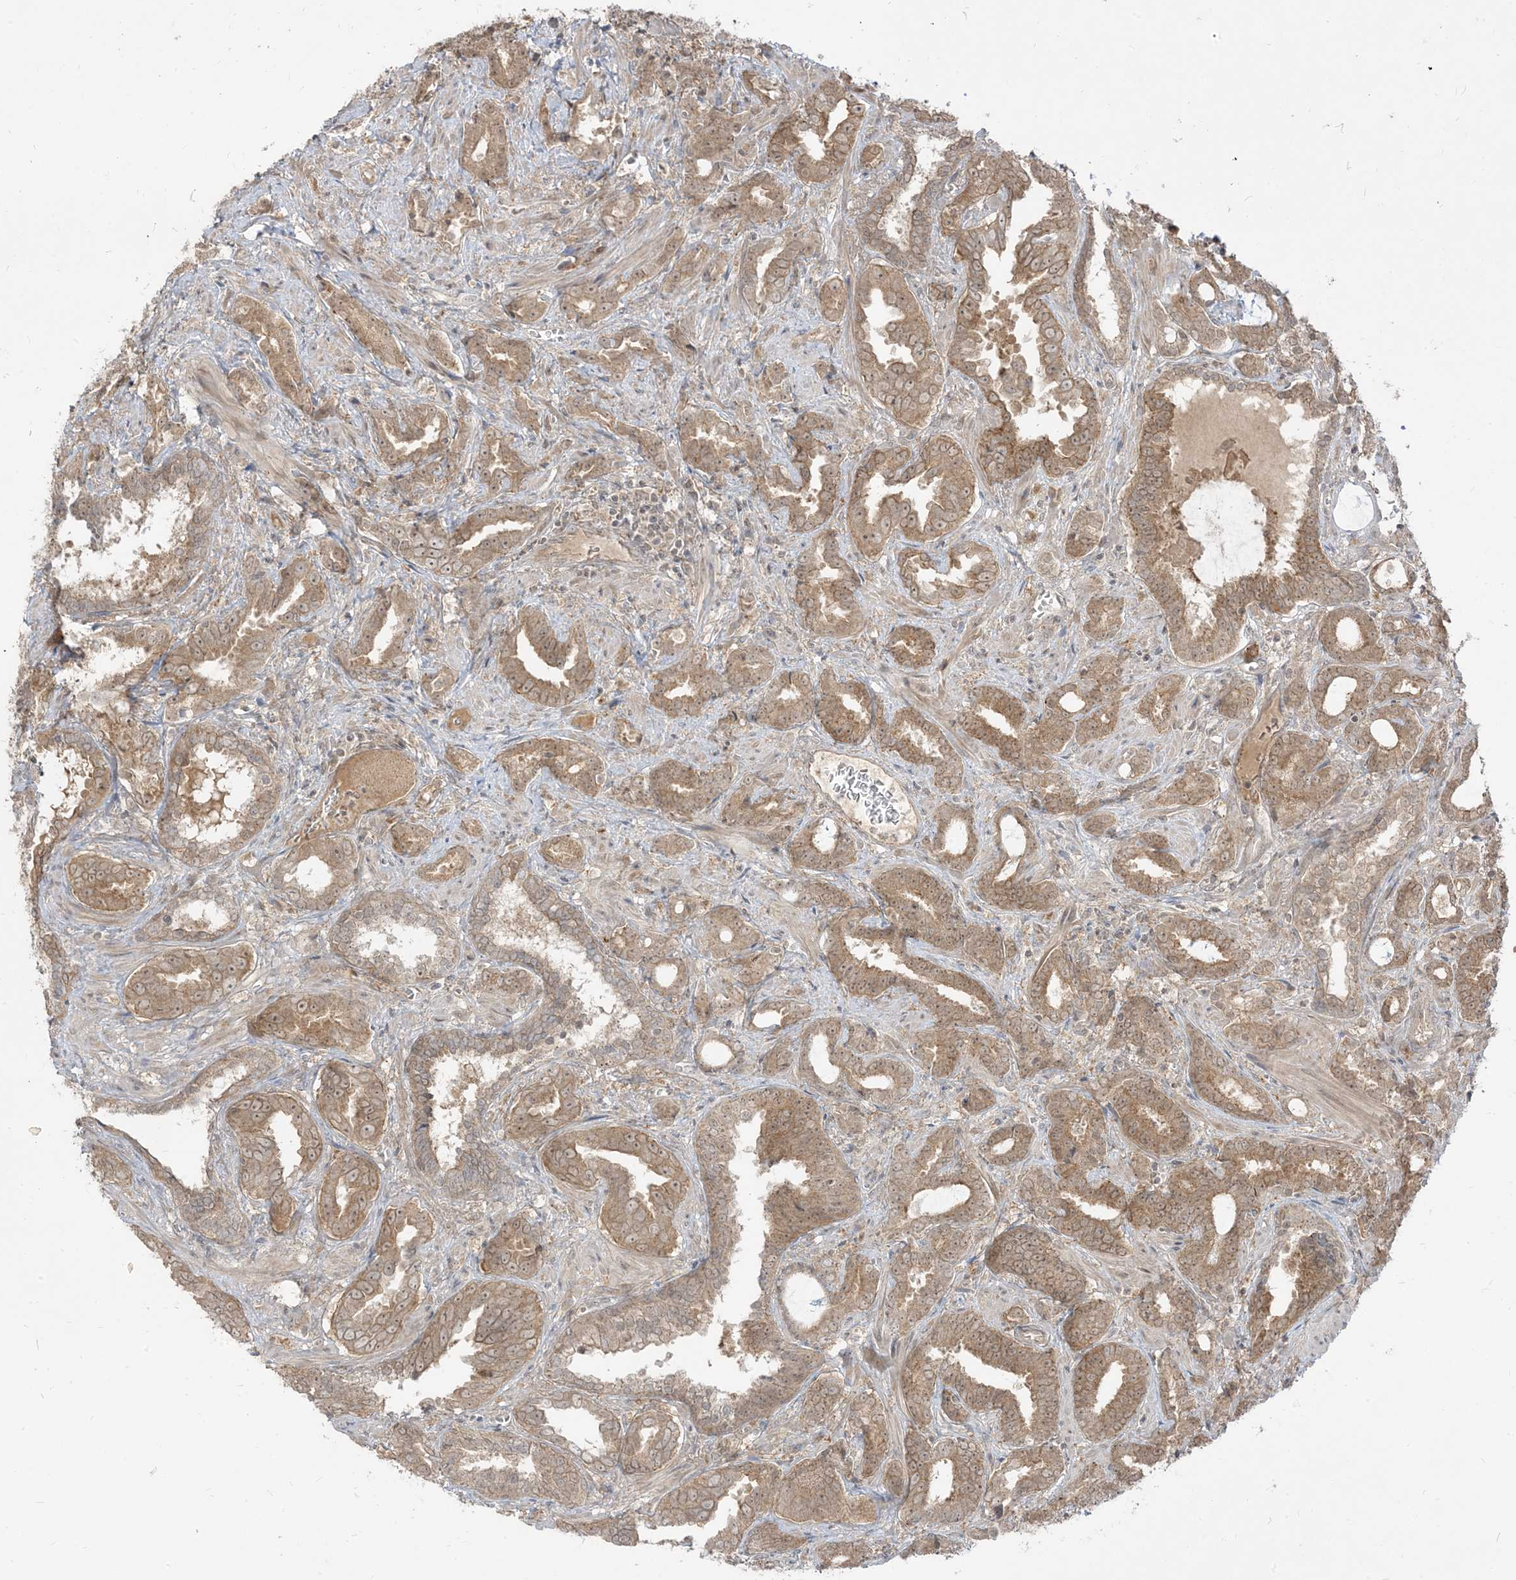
{"staining": {"intensity": "moderate", "quantity": ">75%", "location": "cytoplasmic/membranous,nuclear"}, "tissue": "prostate cancer", "cell_type": "Tumor cells", "image_type": "cancer", "snomed": [{"axis": "morphology", "description": "Adenocarcinoma, High grade"}, {"axis": "topography", "description": "Prostate and seminal vesicle, NOS"}], "caption": "Immunohistochemistry (DAB (3,3'-diaminobenzidine)) staining of human adenocarcinoma (high-grade) (prostate) demonstrates moderate cytoplasmic/membranous and nuclear protein positivity in about >75% of tumor cells.", "gene": "TBCC", "patient": {"sex": "male", "age": 67}}